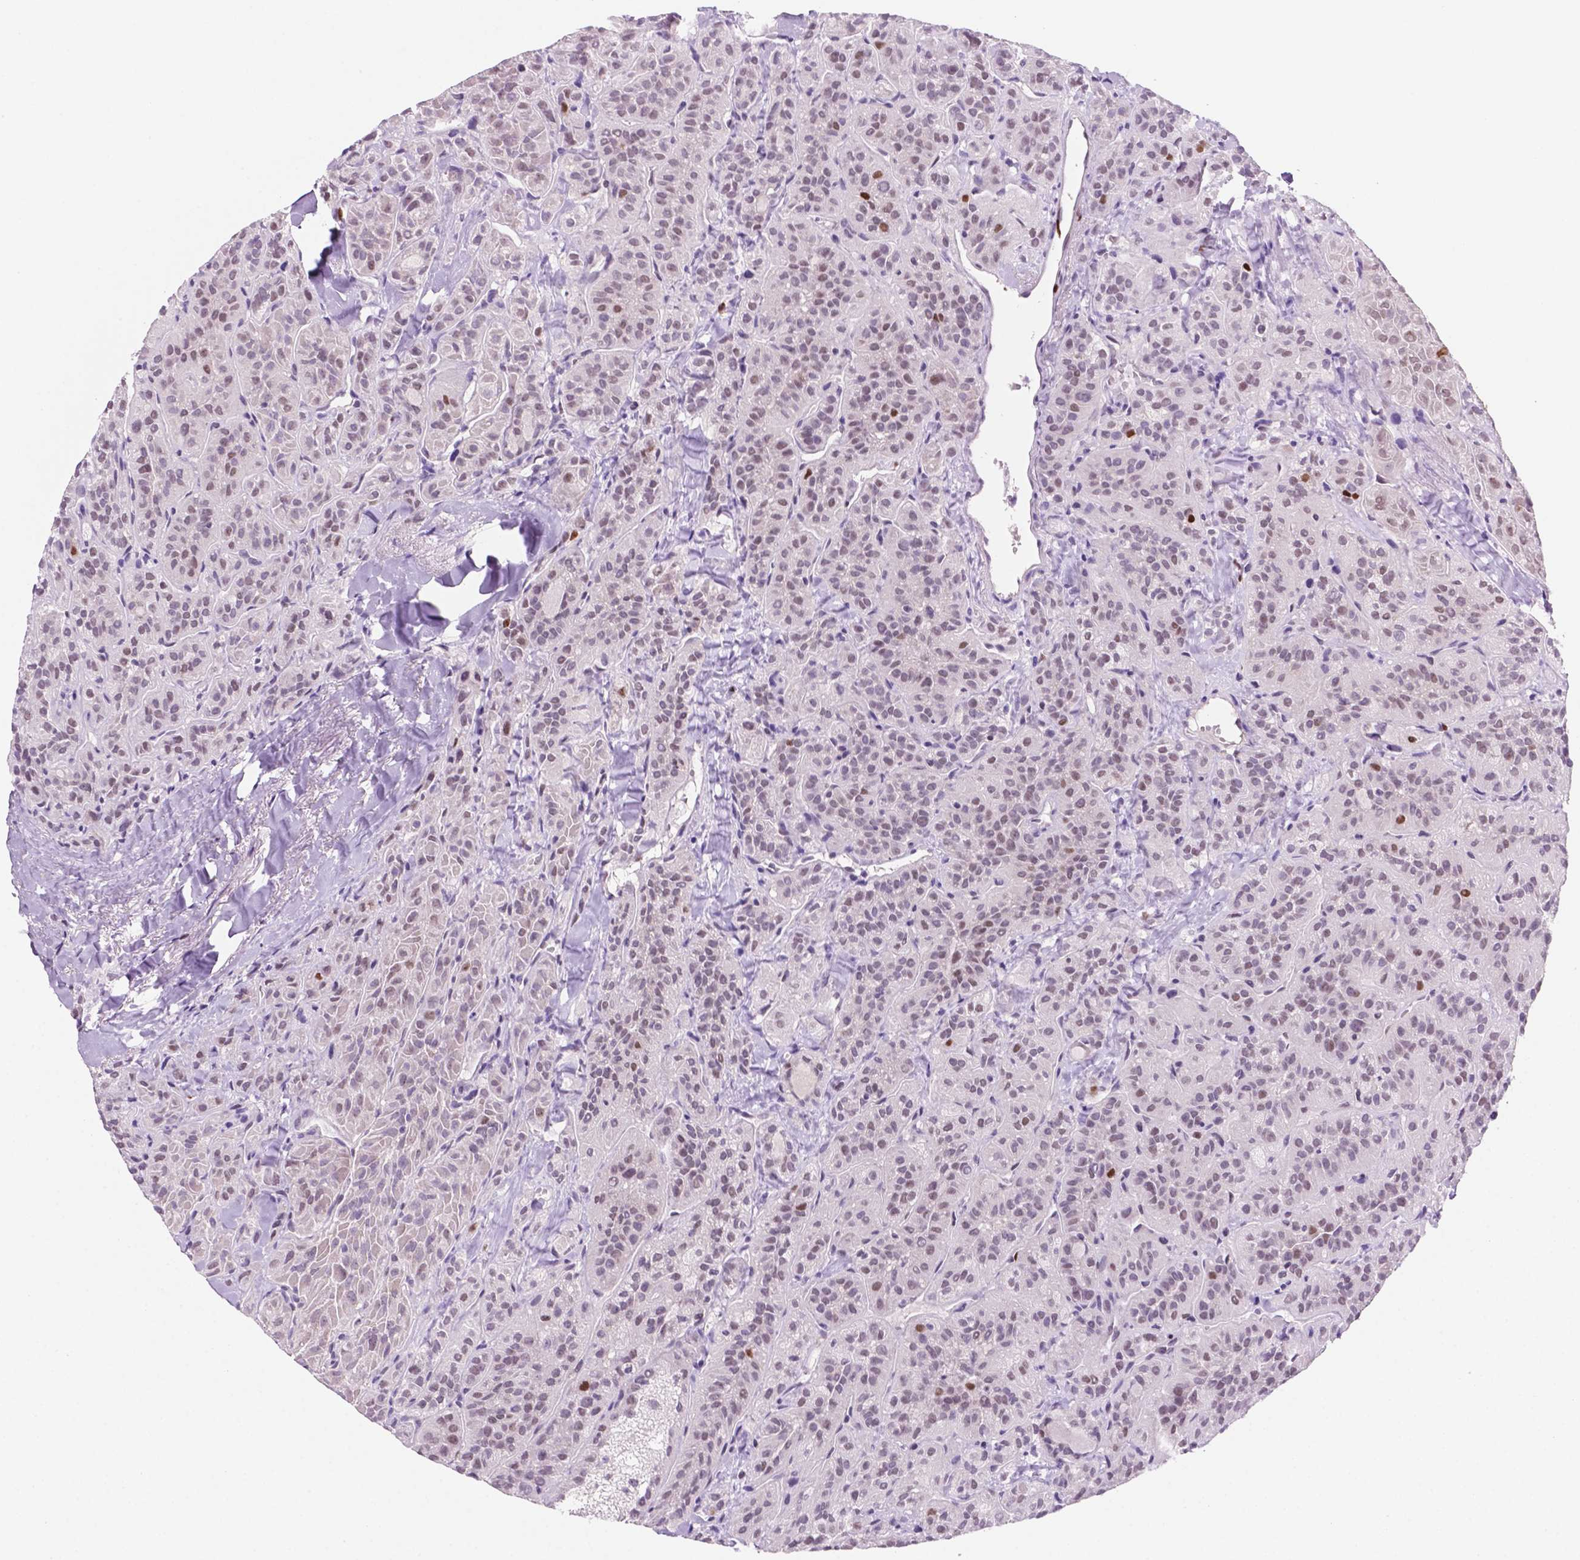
{"staining": {"intensity": "weak", "quantity": "25%-75%", "location": "nuclear"}, "tissue": "thyroid cancer", "cell_type": "Tumor cells", "image_type": "cancer", "snomed": [{"axis": "morphology", "description": "Papillary adenocarcinoma, NOS"}, {"axis": "topography", "description": "Thyroid gland"}], "caption": "Approximately 25%-75% of tumor cells in papillary adenocarcinoma (thyroid) reveal weak nuclear protein positivity as visualized by brown immunohistochemical staining.", "gene": "NCAPH2", "patient": {"sex": "female", "age": 45}}